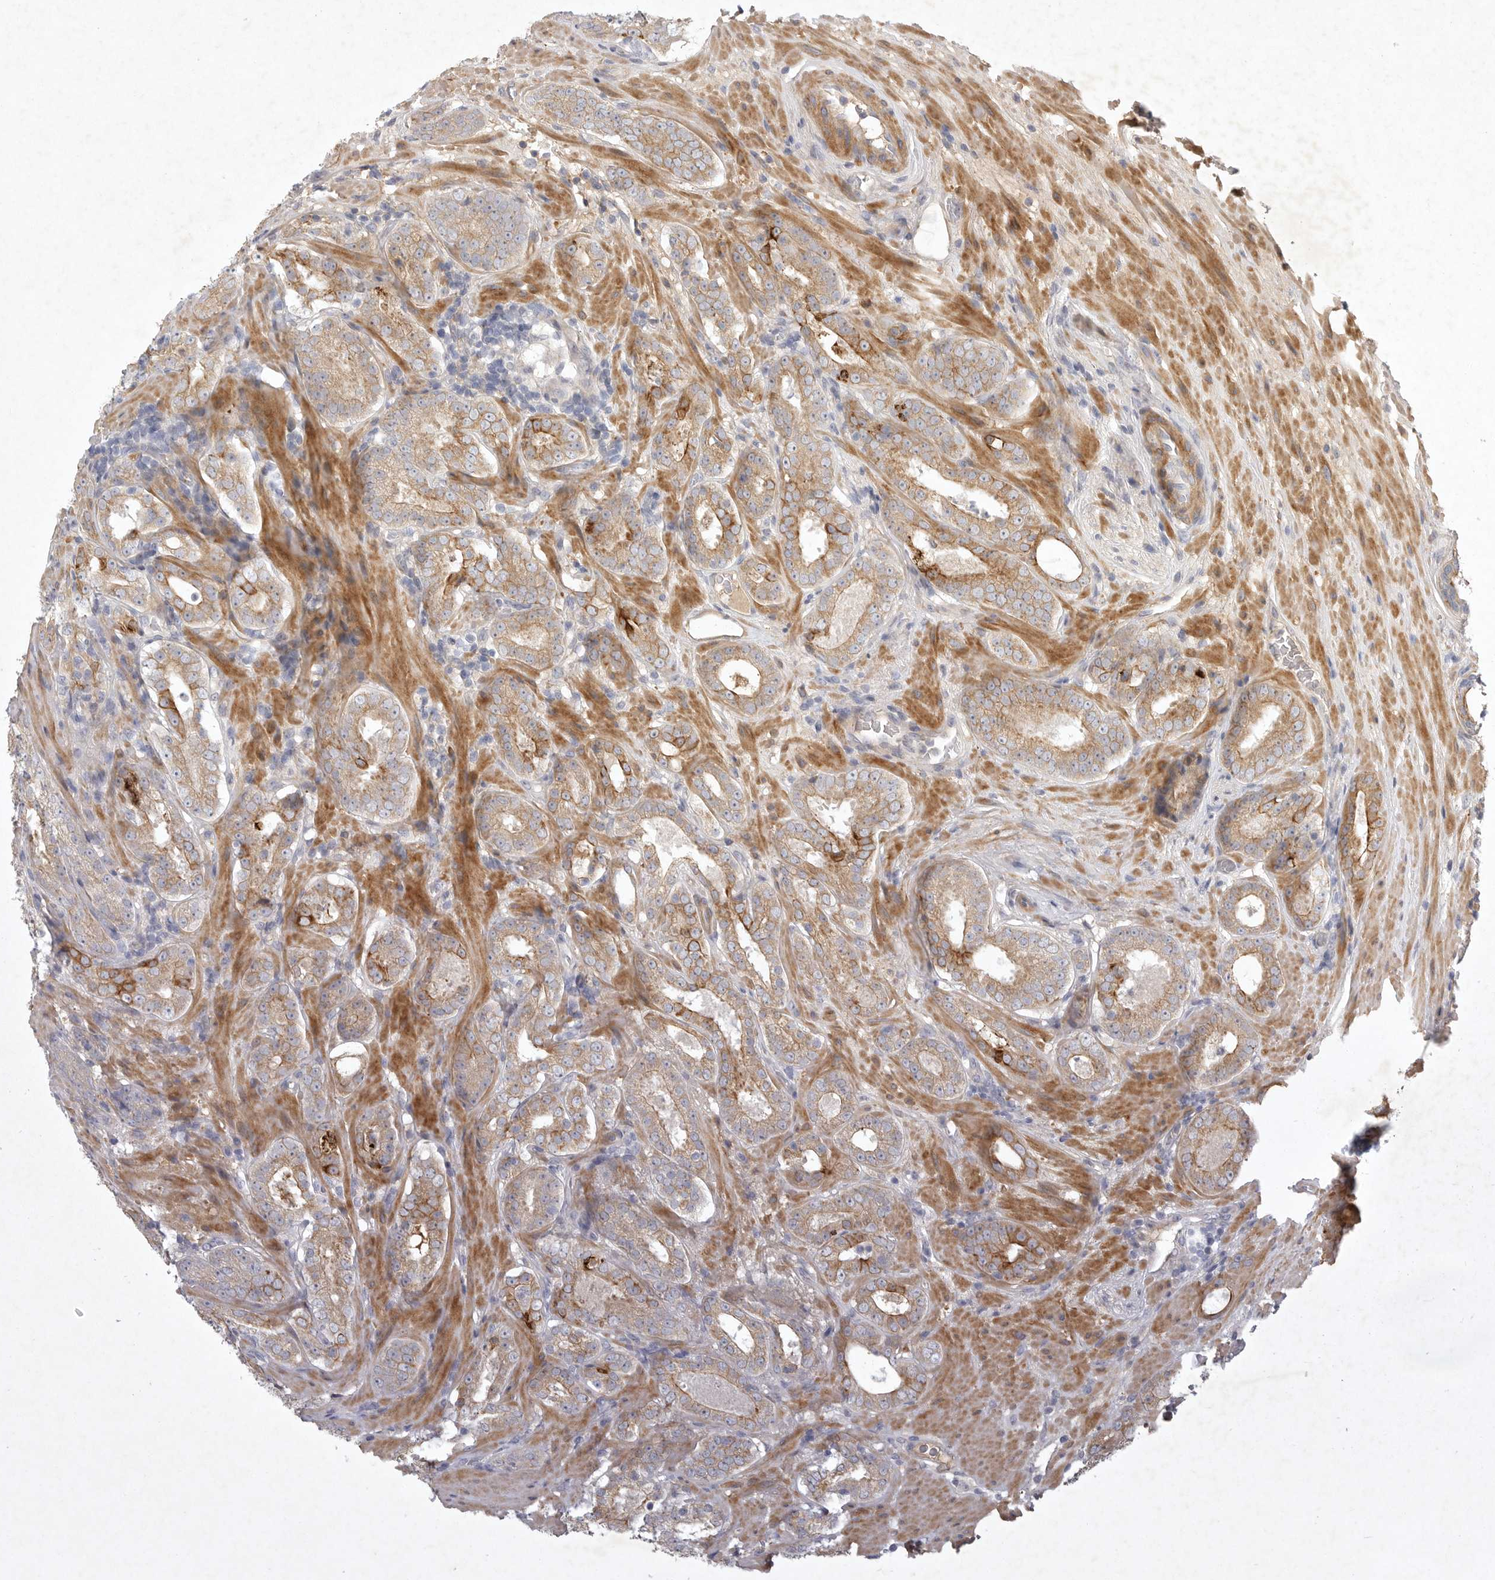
{"staining": {"intensity": "moderate", "quantity": ">75%", "location": "cytoplasmic/membranous"}, "tissue": "prostate cancer", "cell_type": "Tumor cells", "image_type": "cancer", "snomed": [{"axis": "morphology", "description": "Adenocarcinoma, Low grade"}, {"axis": "topography", "description": "Prostate"}], "caption": "This is an image of immunohistochemistry (IHC) staining of prostate cancer, which shows moderate staining in the cytoplasmic/membranous of tumor cells.", "gene": "BZW2", "patient": {"sex": "male", "age": 69}}